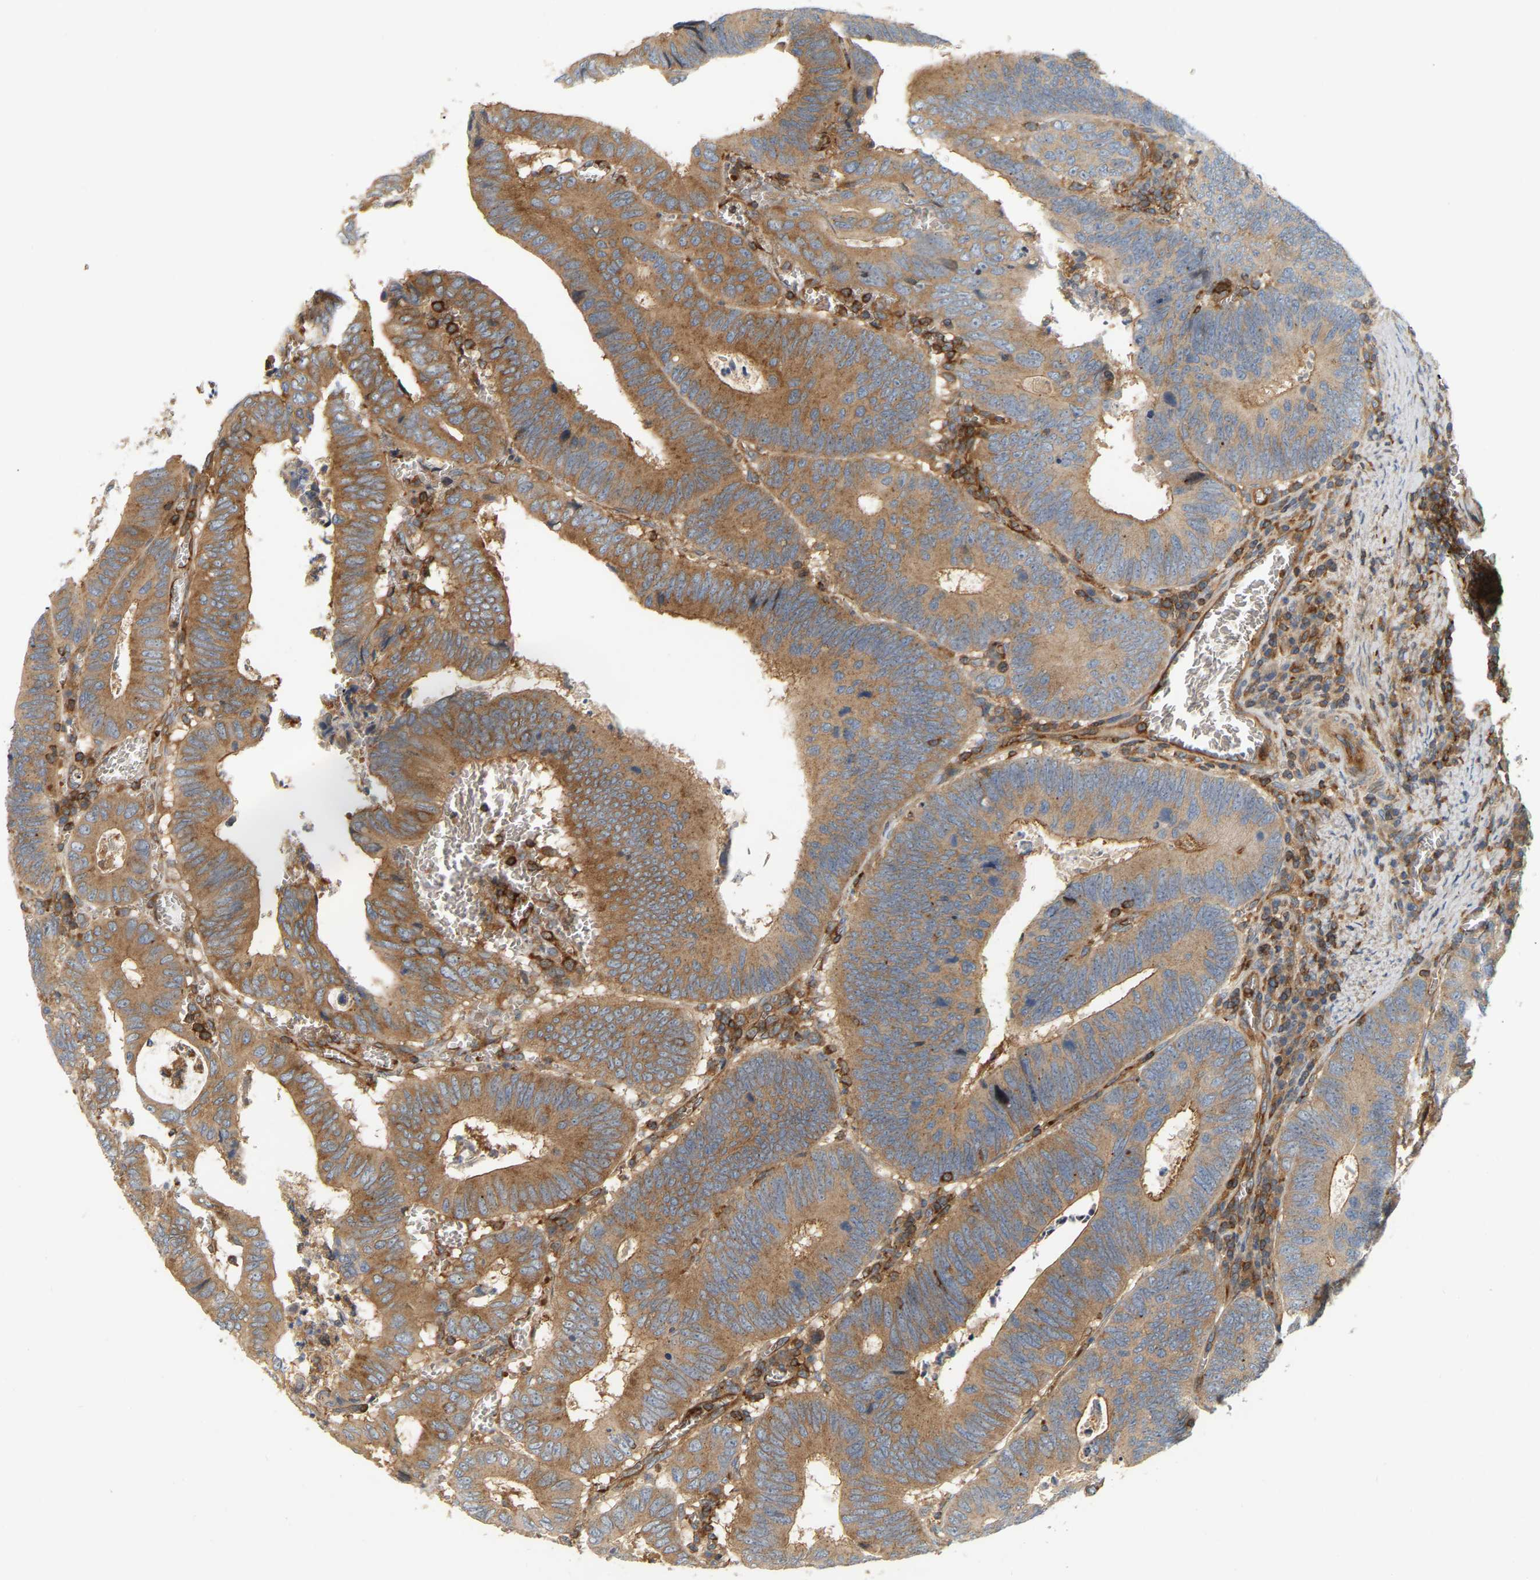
{"staining": {"intensity": "moderate", "quantity": ">75%", "location": "cytoplasmic/membranous"}, "tissue": "colorectal cancer", "cell_type": "Tumor cells", "image_type": "cancer", "snomed": [{"axis": "morphology", "description": "Inflammation, NOS"}, {"axis": "morphology", "description": "Adenocarcinoma, NOS"}, {"axis": "topography", "description": "Colon"}], "caption": "Approximately >75% of tumor cells in human colorectal cancer (adenocarcinoma) display moderate cytoplasmic/membranous protein staining as visualized by brown immunohistochemical staining.", "gene": "AKAP13", "patient": {"sex": "male", "age": 72}}